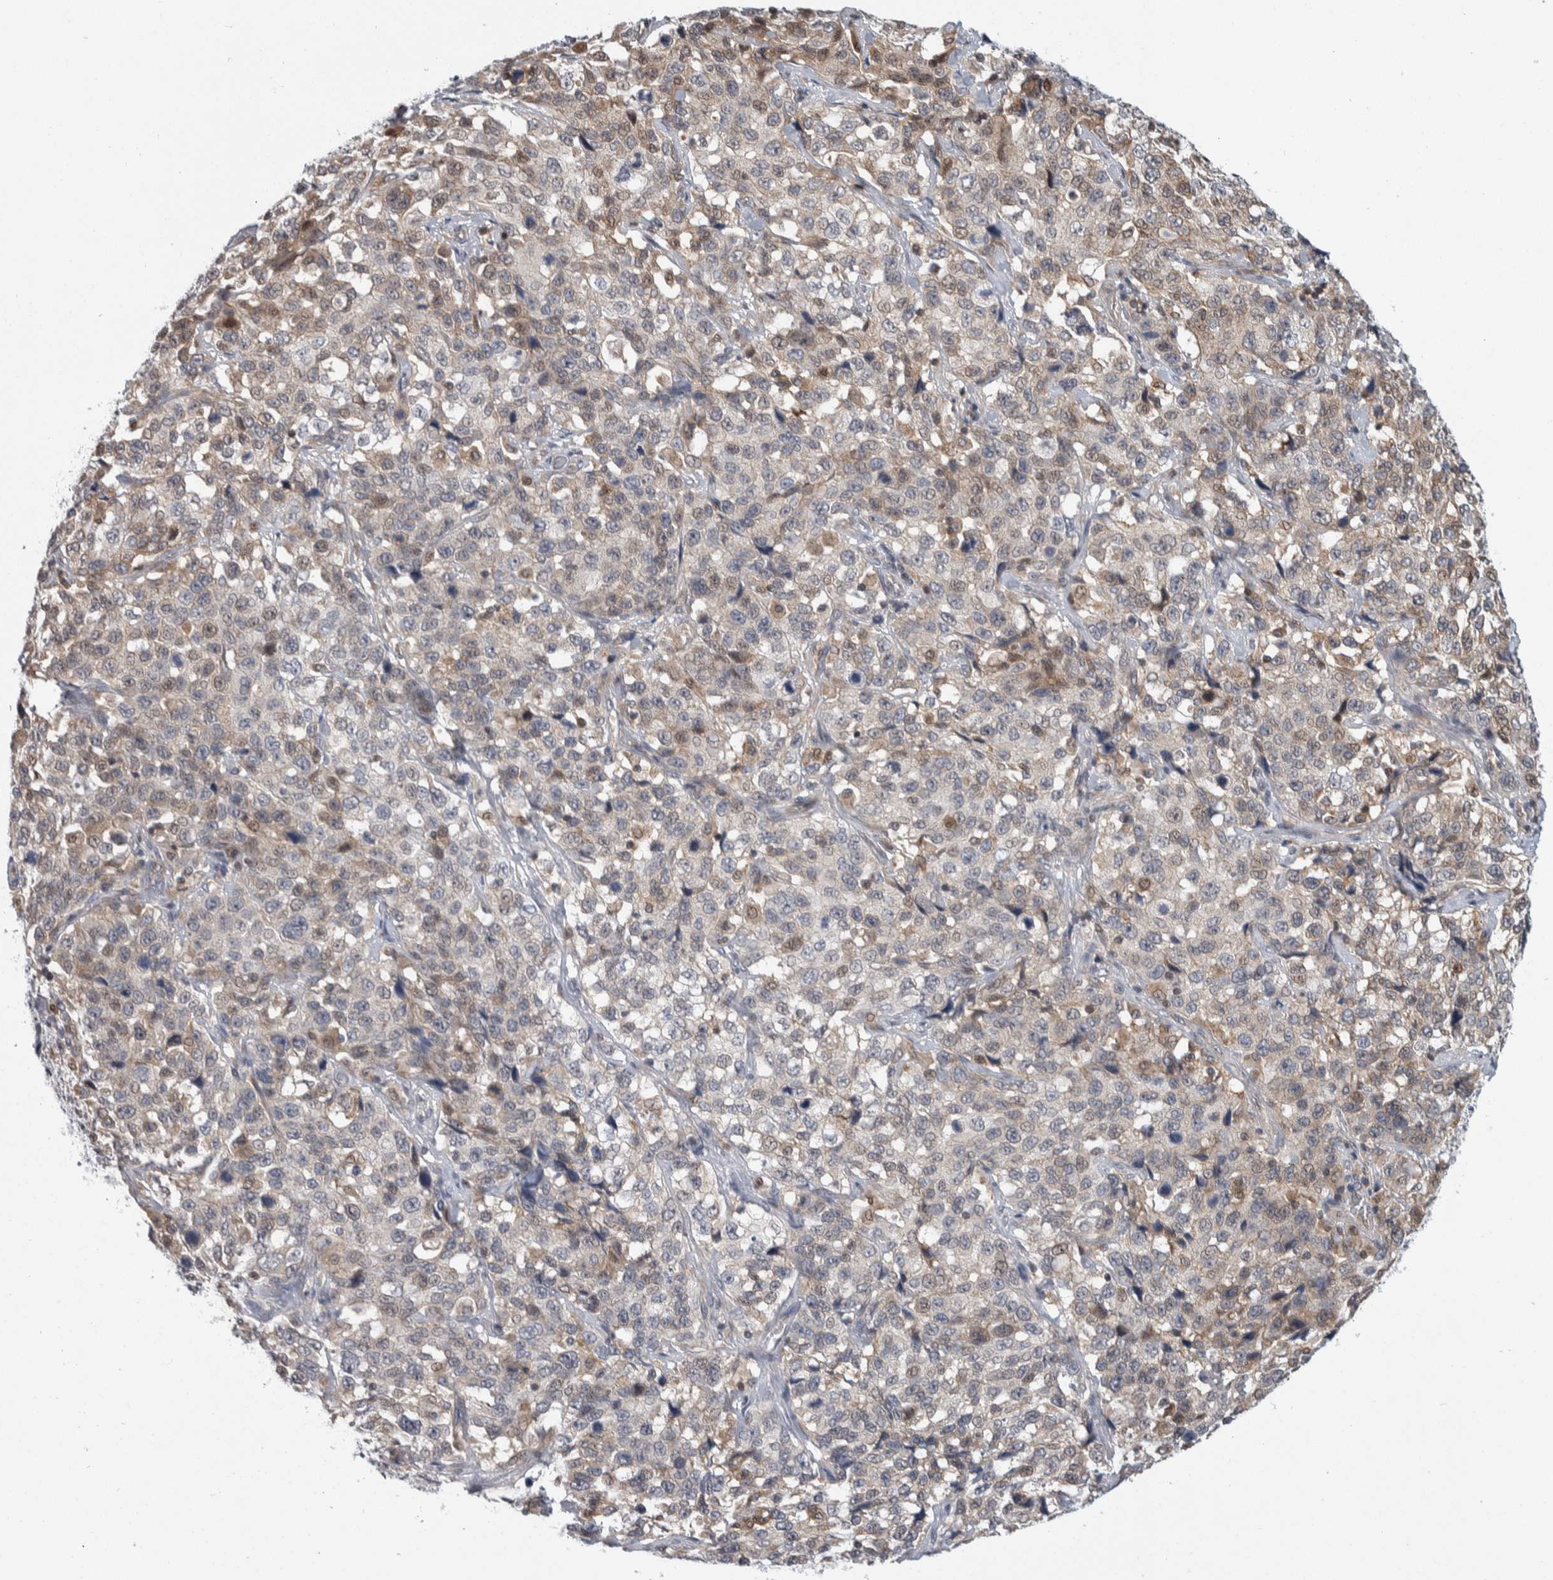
{"staining": {"intensity": "weak", "quantity": "<25%", "location": "cytoplasmic/membranous"}, "tissue": "stomach cancer", "cell_type": "Tumor cells", "image_type": "cancer", "snomed": [{"axis": "morphology", "description": "Normal tissue, NOS"}, {"axis": "morphology", "description": "Adenocarcinoma, NOS"}, {"axis": "topography", "description": "Stomach"}], "caption": "Tumor cells are negative for protein expression in human stomach cancer (adenocarcinoma).", "gene": "PTPA", "patient": {"sex": "male", "age": 48}}